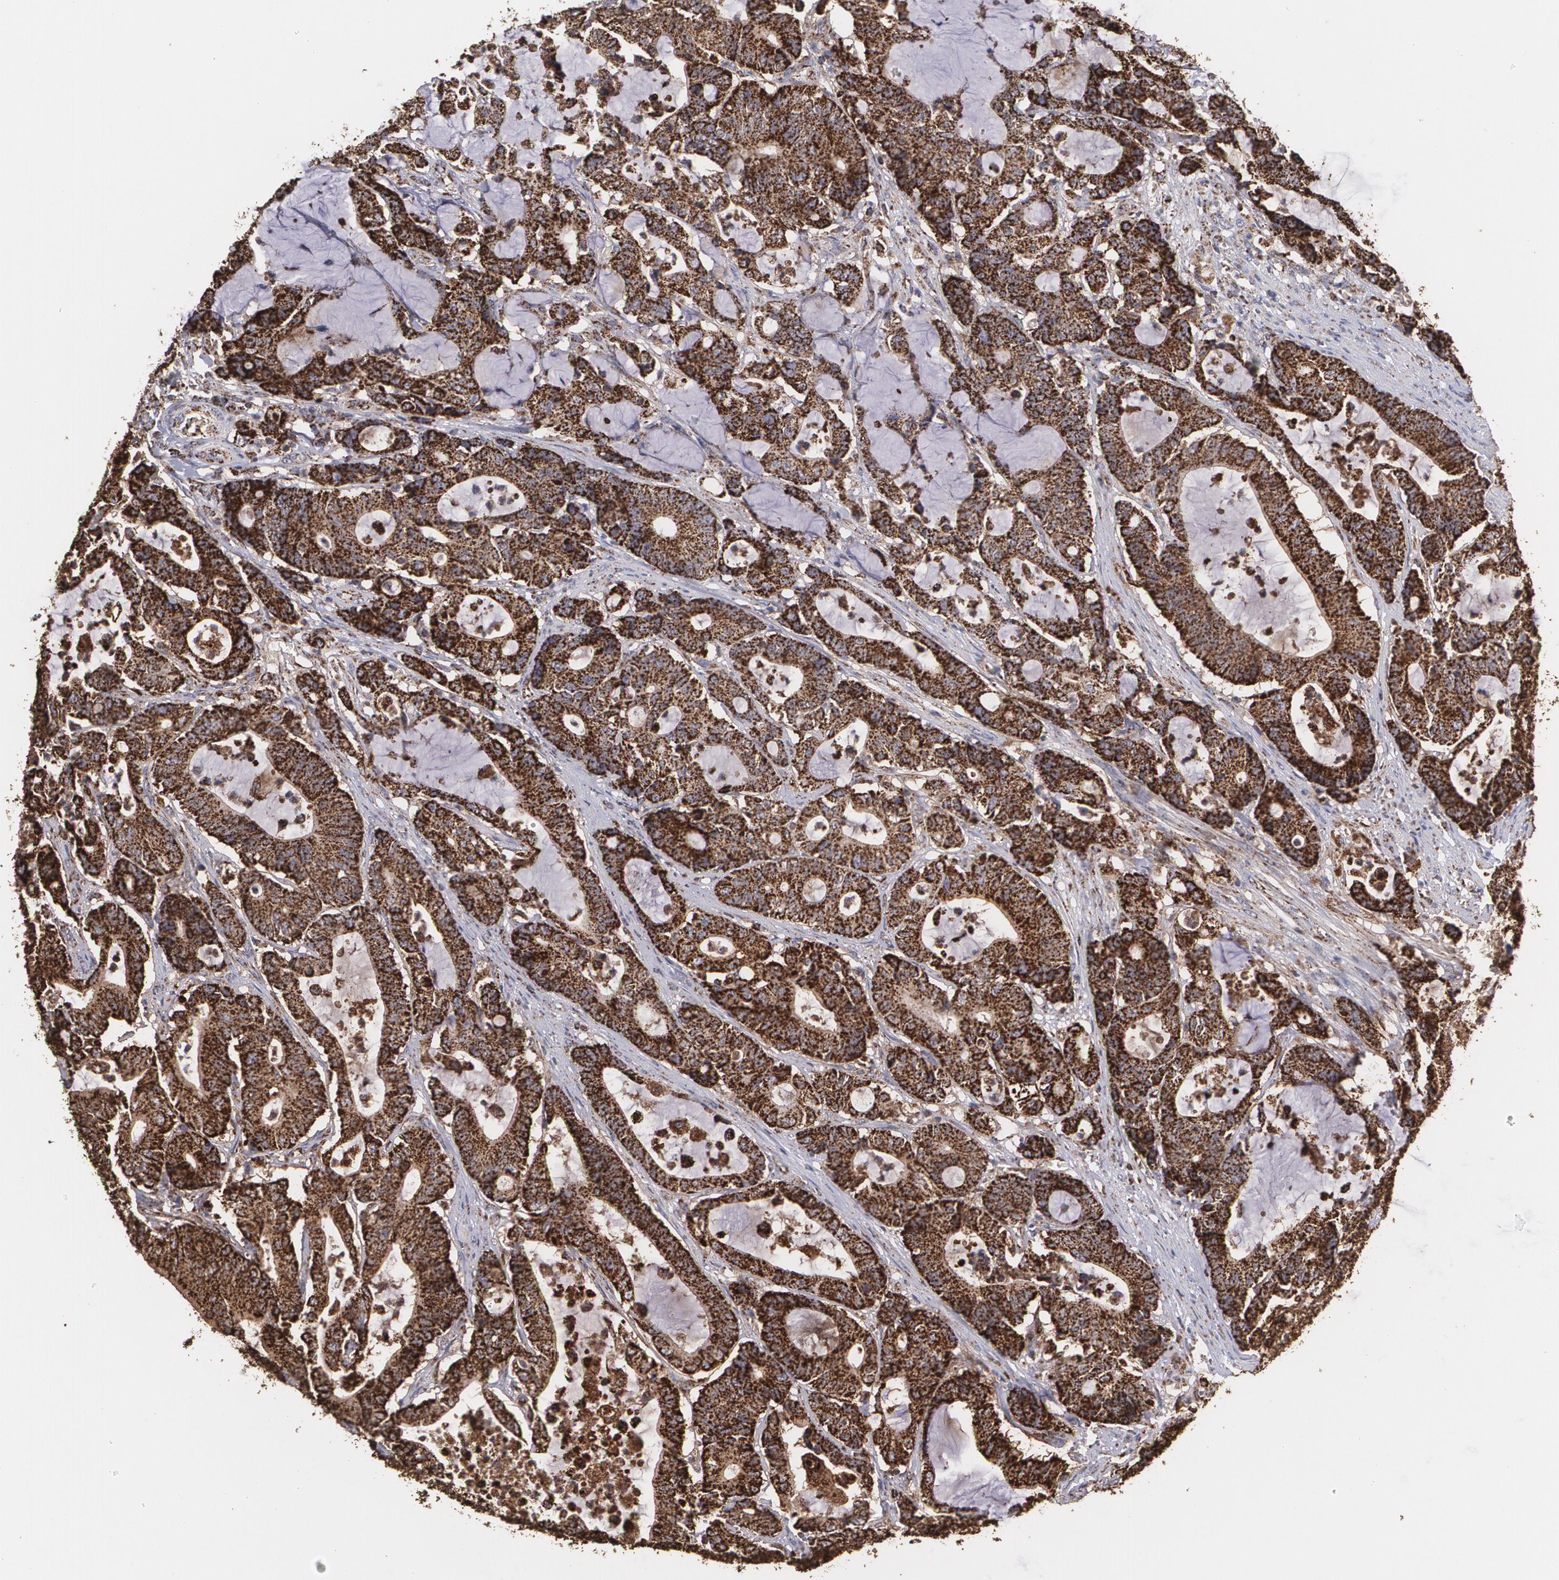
{"staining": {"intensity": "strong", "quantity": ">75%", "location": "cytoplasmic/membranous"}, "tissue": "colorectal cancer", "cell_type": "Tumor cells", "image_type": "cancer", "snomed": [{"axis": "morphology", "description": "Adenocarcinoma, NOS"}, {"axis": "topography", "description": "Colon"}], "caption": "The photomicrograph reveals immunohistochemical staining of colorectal cancer (adenocarcinoma). There is strong cytoplasmic/membranous staining is appreciated in about >75% of tumor cells. (IHC, brightfield microscopy, high magnification).", "gene": "HSPD1", "patient": {"sex": "female", "age": 84}}